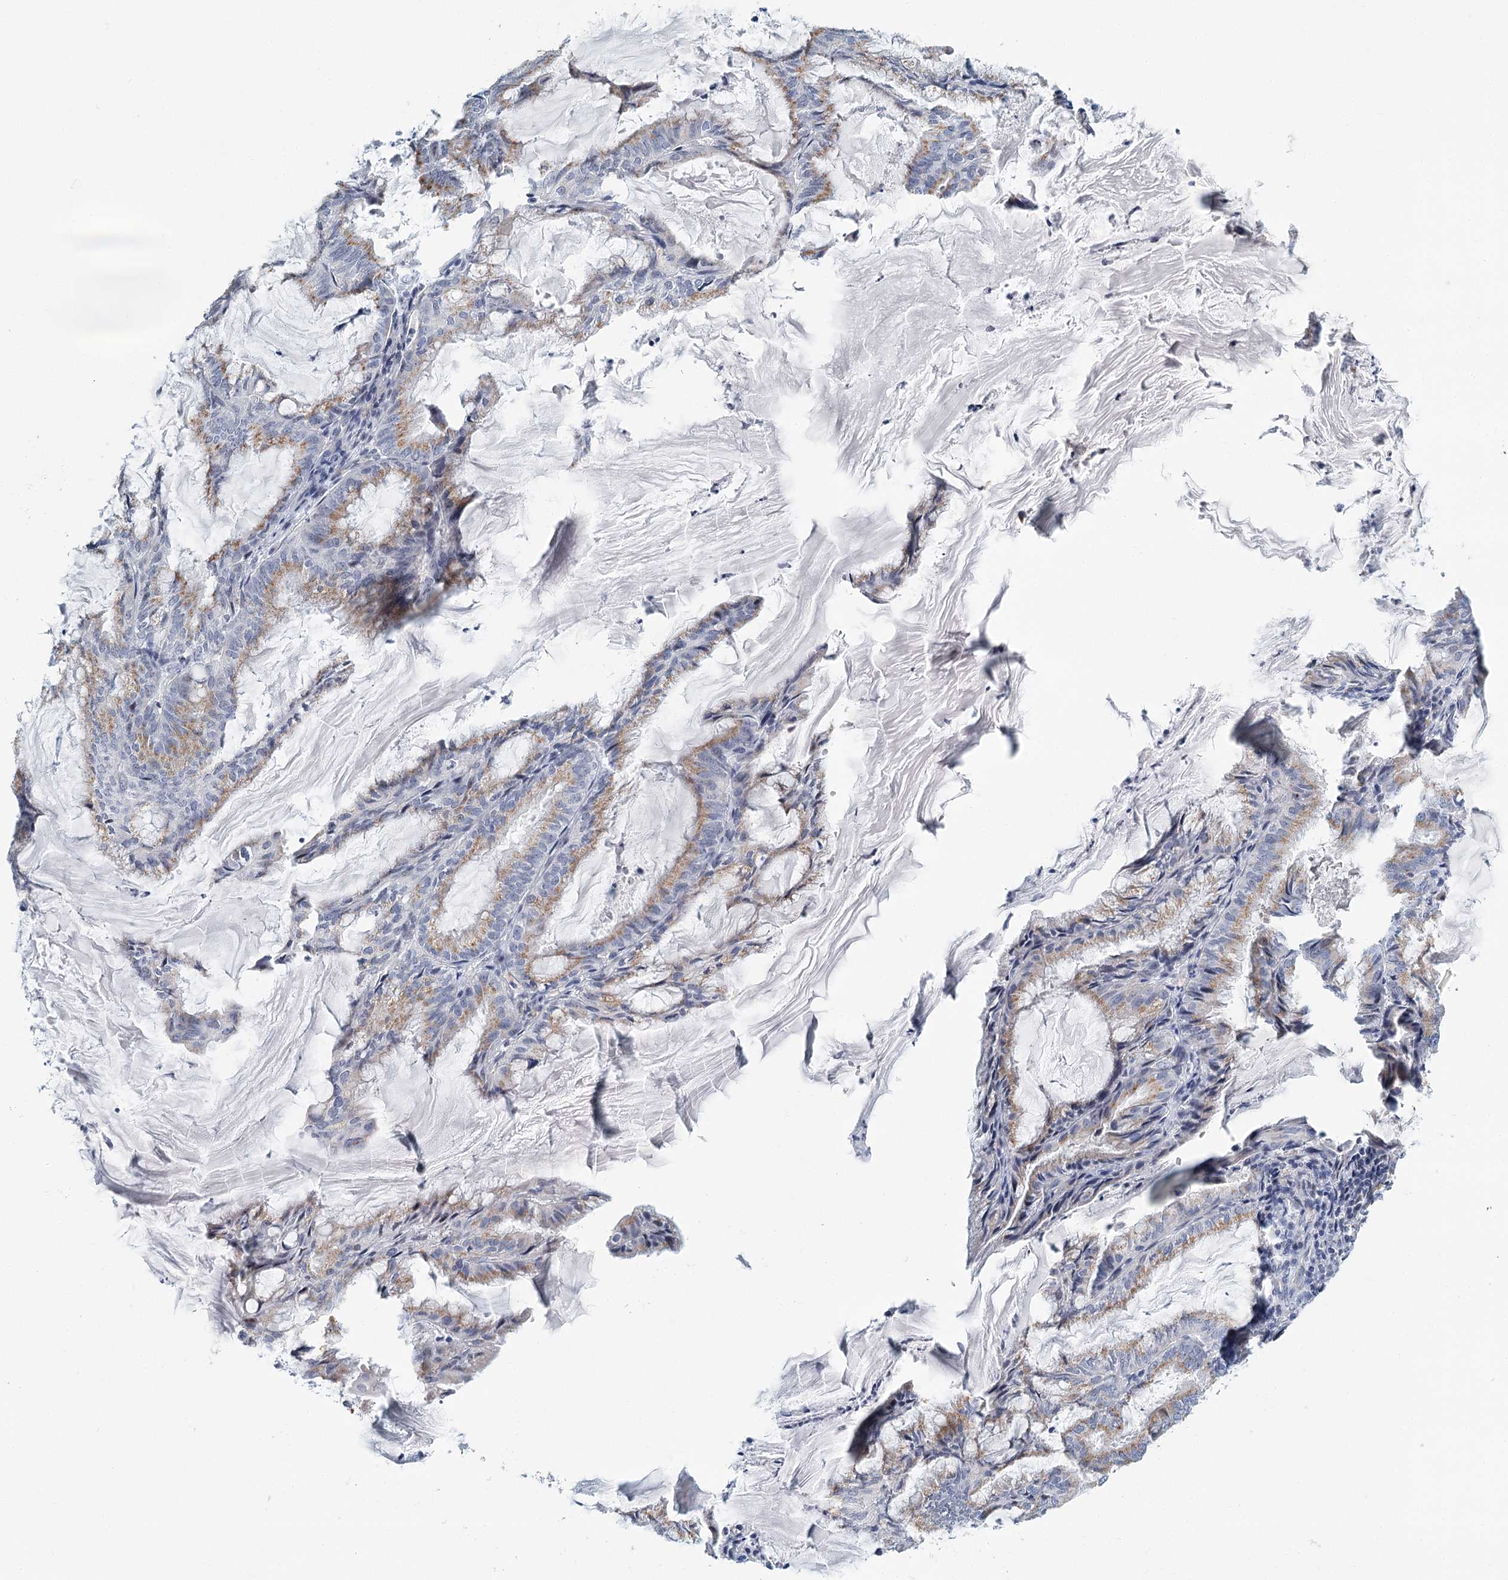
{"staining": {"intensity": "moderate", "quantity": "25%-75%", "location": "cytoplasmic/membranous"}, "tissue": "endometrial cancer", "cell_type": "Tumor cells", "image_type": "cancer", "snomed": [{"axis": "morphology", "description": "Adenocarcinoma, NOS"}, {"axis": "topography", "description": "Endometrium"}], "caption": "IHC of human adenocarcinoma (endometrial) shows medium levels of moderate cytoplasmic/membranous expression in about 25%-75% of tumor cells.", "gene": "ZNF527", "patient": {"sex": "female", "age": 86}}